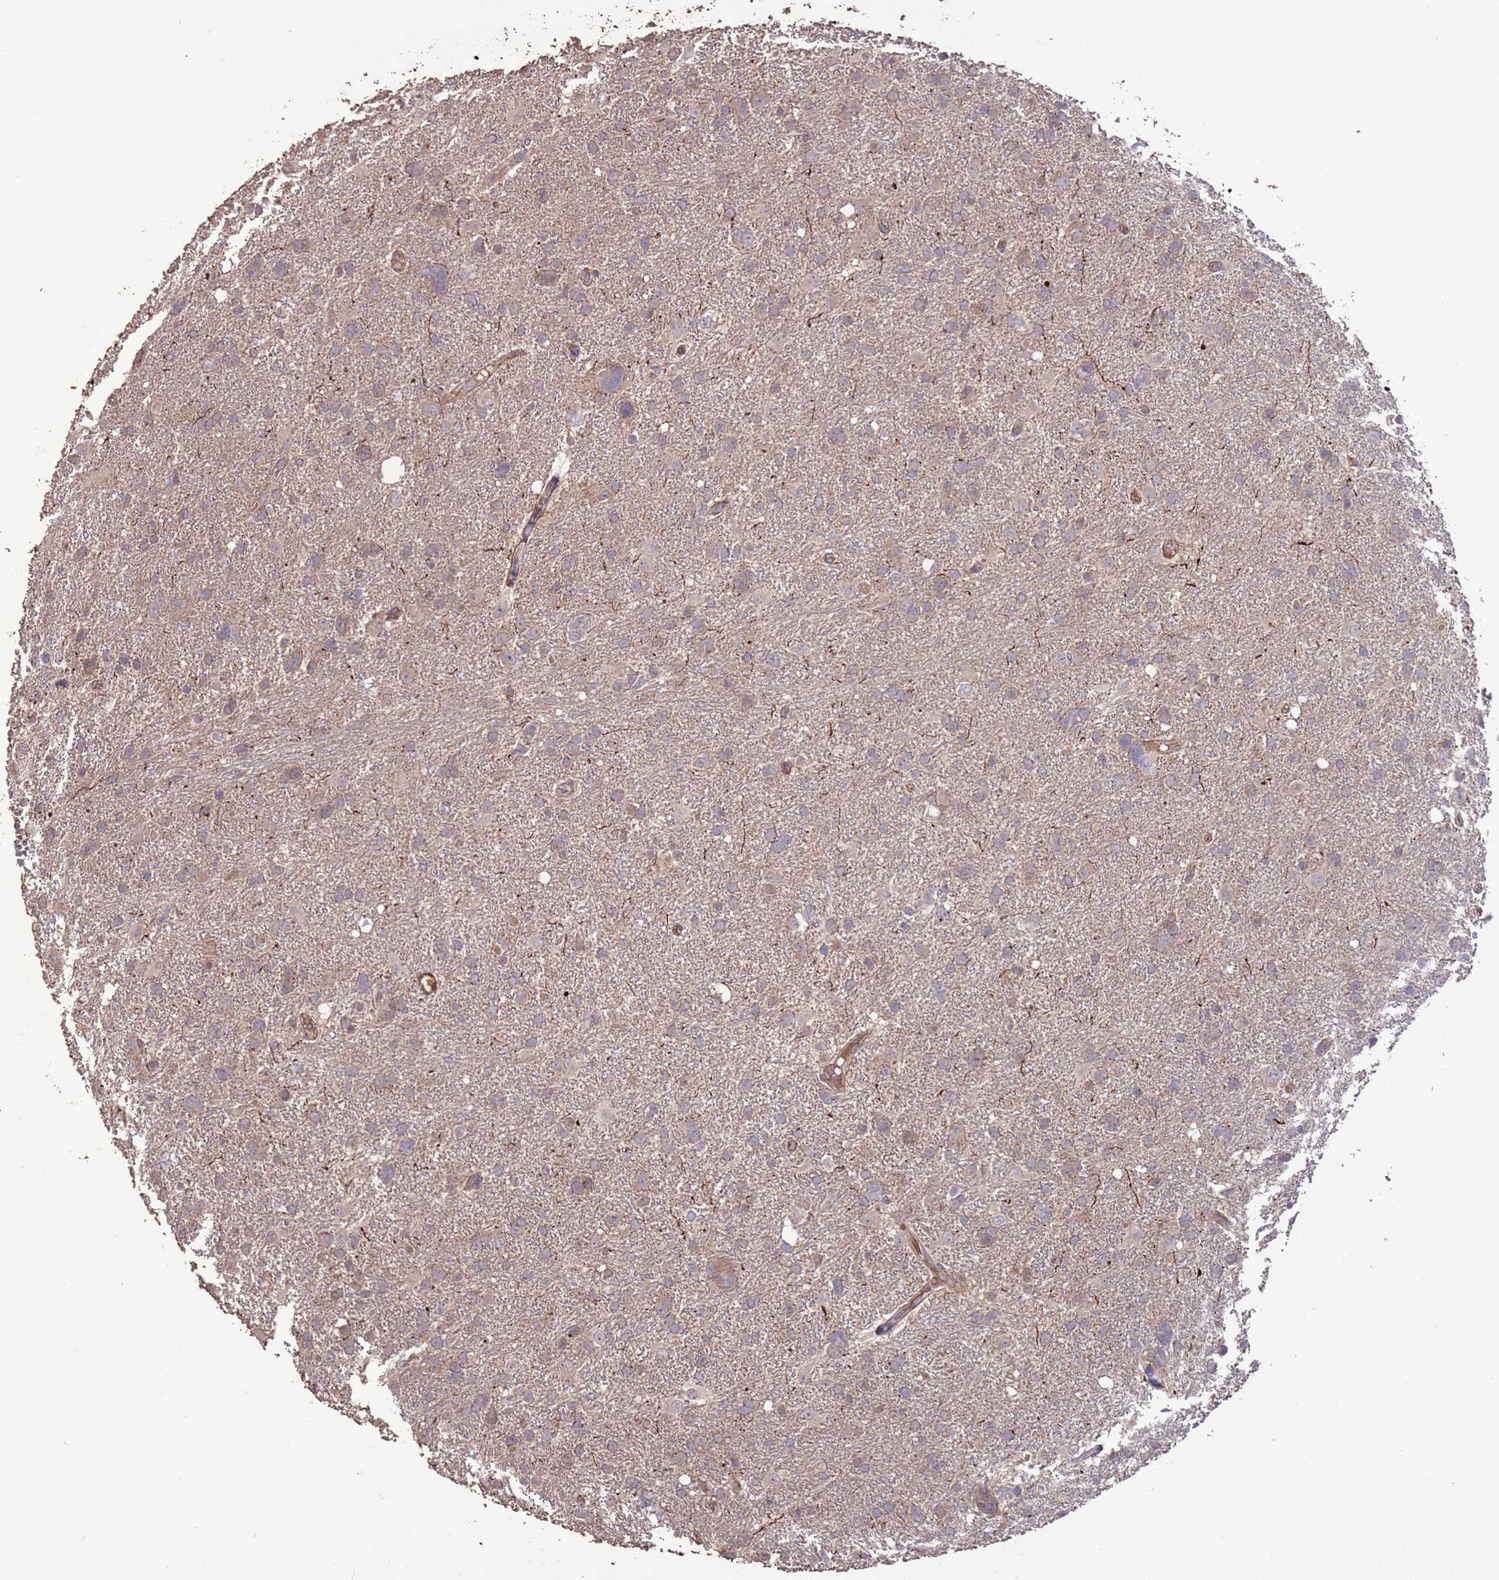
{"staining": {"intensity": "negative", "quantity": "none", "location": "none"}, "tissue": "glioma", "cell_type": "Tumor cells", "image_type": "cancer", "snomed": [{"axis": "morphology", "description": "Glioma, malignant, High grade"}, {"axis": "topography", "description": "Brain"}], "caption": "Glioma was stained to show a protein in brown. There is no significant positivity in tumor cells.", "gene": "SLC9B2", "patient": {"sex": "male", "age": 61}}